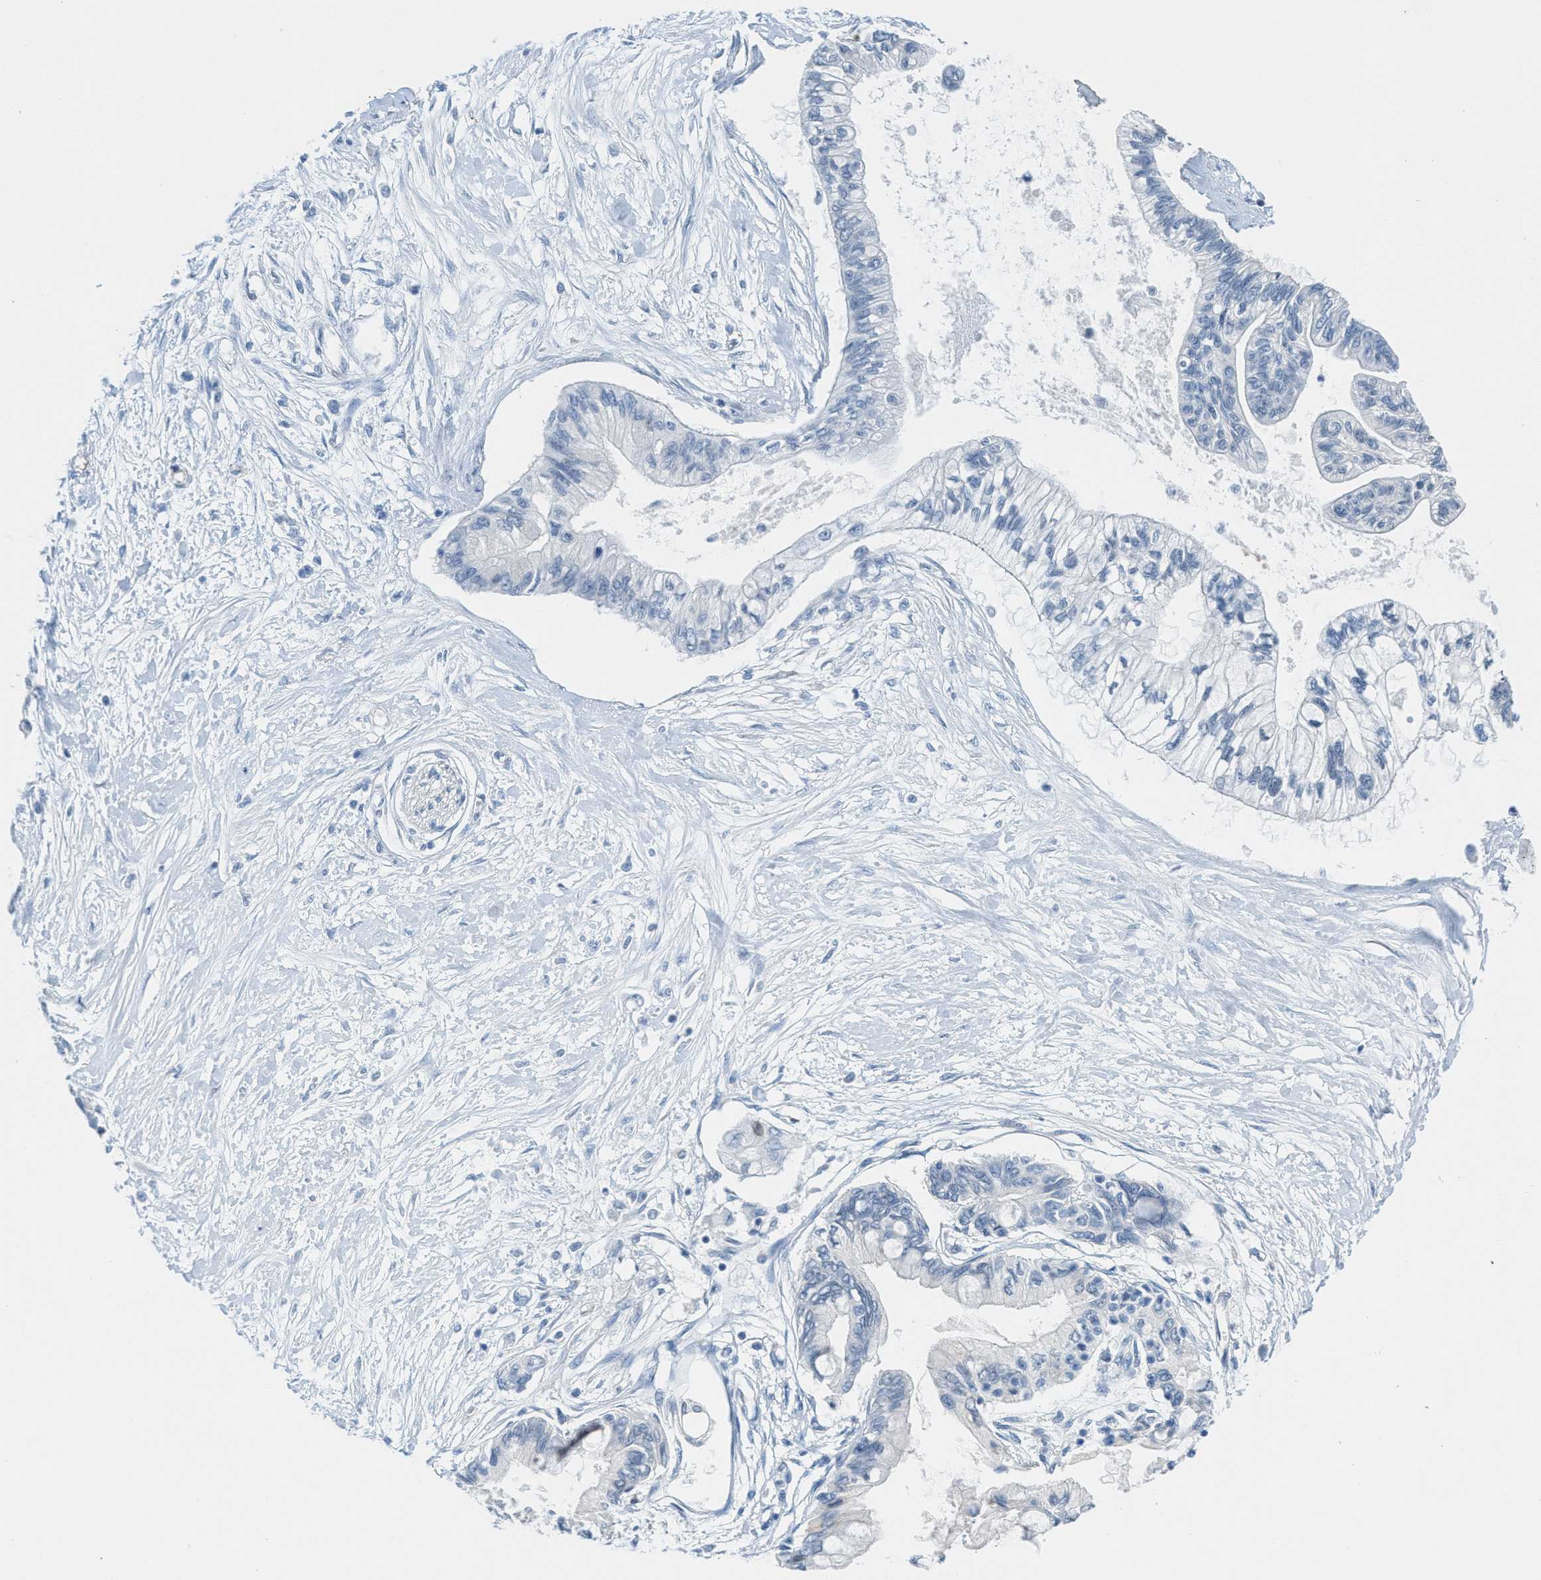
{"staining": {"intensity": "negative", "quantity": "none", "location": "none"}, "tissue": "pancreatic cancer", "cell_type": "Tumor cells", "image_type": "cancer", "snomed": [{"axis": "morphology", "description": "Adenocarcinoma, NOS"}, {"axis": "topography", "description": "Pancreas"}], "caption": "Tumor cells show no significant staining in adenocarcinoma (pancreatic).", "gene": "MAPRE2", "patient": {"sex": "female", "age": 77}}